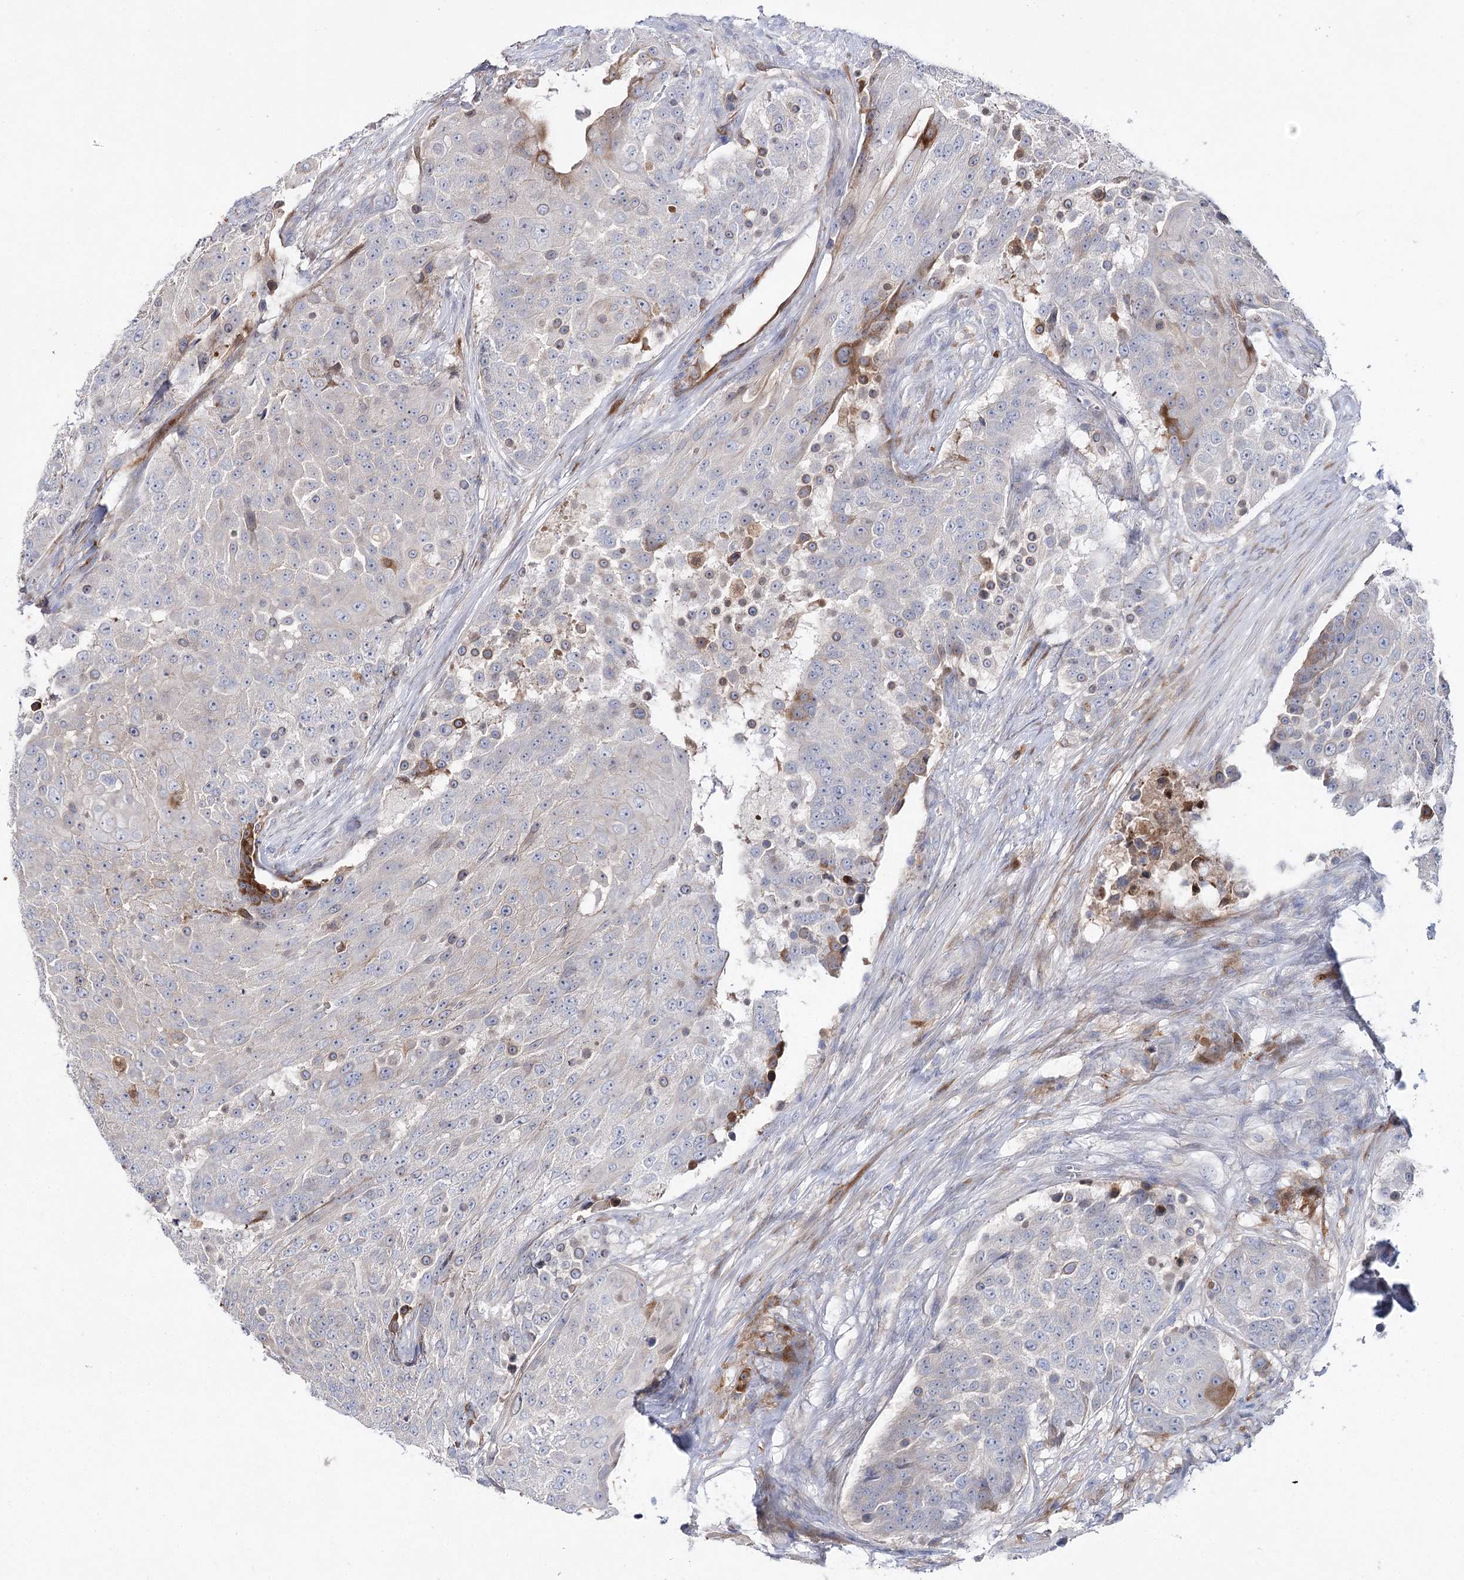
{"staining": {"intensity": "weak", "quantity": "<25%", "location": "cytoplasmic/membranous"}, "tissue": "urothelial cancer", "cell_type": "Tumor cells", "image_type": "cancer", "snomed": [{"axis": "morphology", "description": "Urothelial carcinoma, High grade"}, {"axis": "topography", "description": "Urinary bladder"}], "caption": "Immunohistochemistry histopathology image of neoplastic tissue: high-grade urothelial carcinoma stained with DAB (3,3'-diaminobenzidine) reveals no significant protein expression in tumor cells. (DAB IHC visualized using brightfield microscopy, high magnification).", "gene": "LRRC14B", "patient": {"sex": "female", "age": 63}}